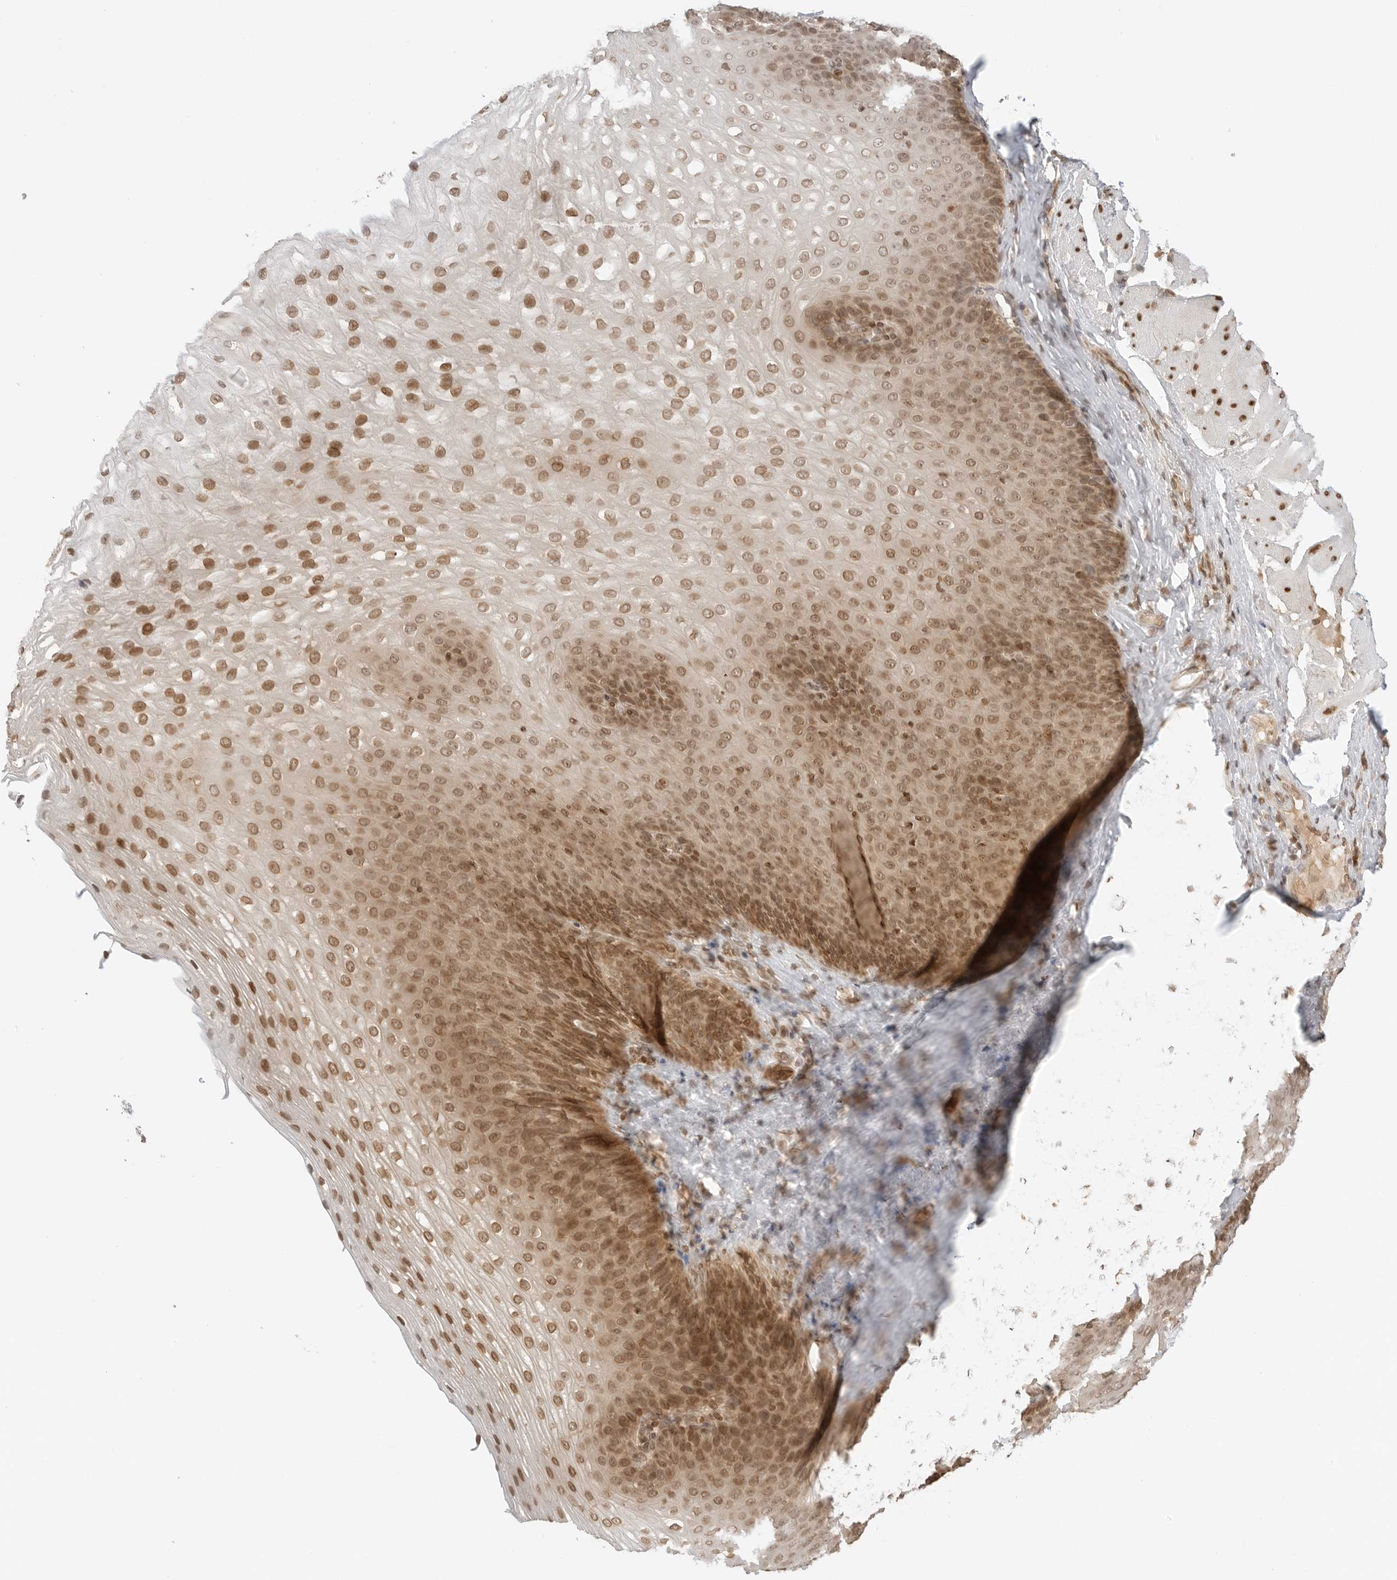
{"staining": {"intensity": "moderate", "quantity": ">75%", "location": "cytoplasmic/membranous,nuclear"}, "tissue": "esophagus", "cell_type": "Squamous epithelial cells", "image_type": "normal", "snomed": [{"axis": "morphology", "description": "Normal tissue, NOS"}, {"axis": "topography", "description": "Esophagus"}], "caption": "About >75% of squamous epithelial cells in normal esophagus demonstrate moderate cytoplasmic/membranous,nuclear protein staining as visualized by brown immunohistochemical staining.", "gene": "POLH", "patient": {"sex": "female", "age": 66}}